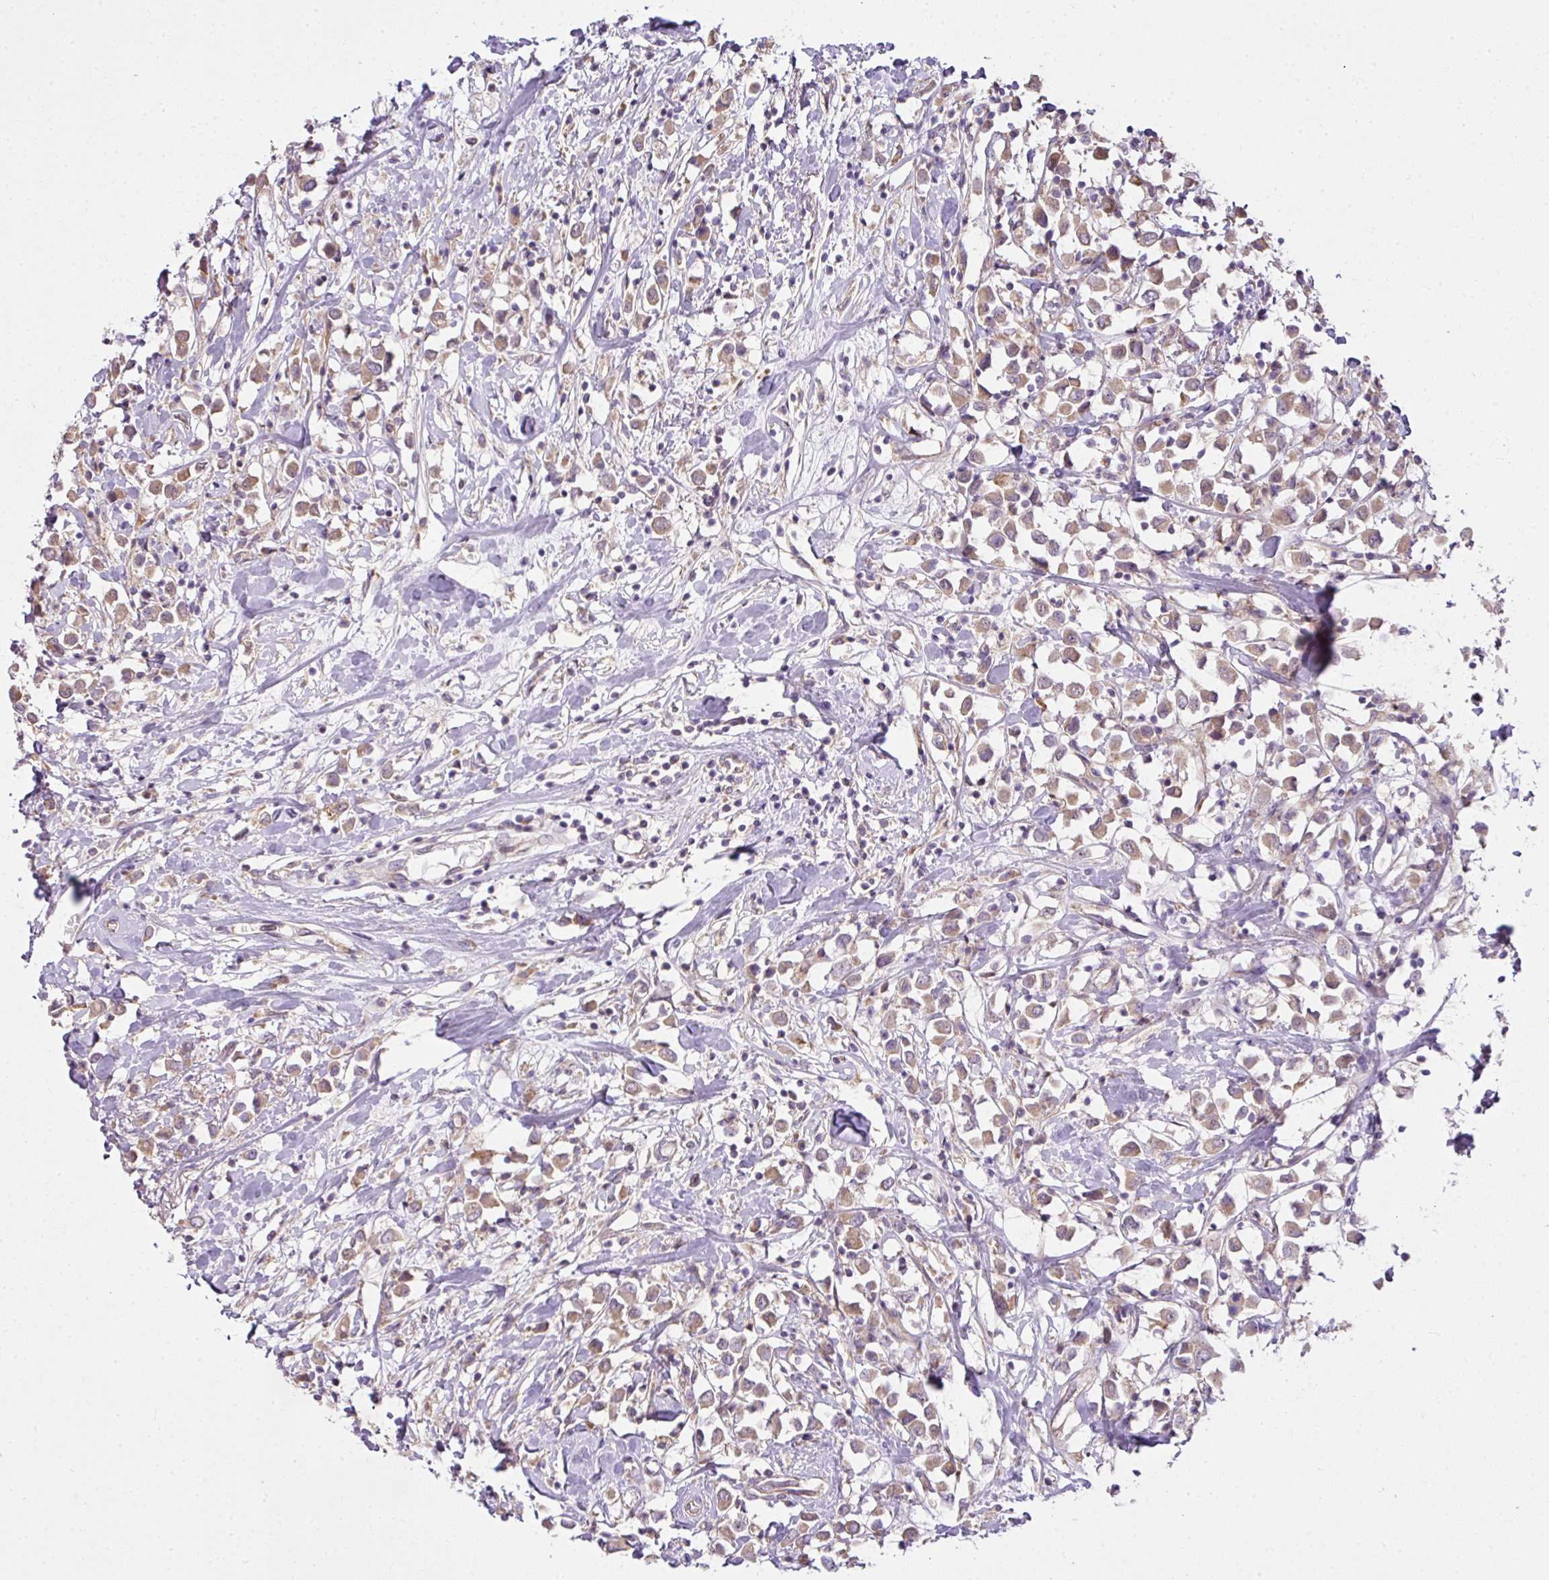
{"staining": {"intensity": "weak", "quantity": ">75%", "location": "cytoplasmic/membranous"}, "tissue": "breast cancer", "cell_type": "Tumor cells", "image_type": "cancer", "snomed": [{"axis": "morphology", "description": "Duct carcinoma"}, {"axis": "topography", "description": "Breast"}], "caption": "Tumor cells display low levels of weak cytoplasmic/membranous staining in about >75% of cells in human breast invasive ductal carcinoma.", "gene": "COX18", "patient": {"sex": "female", "age": 61}}